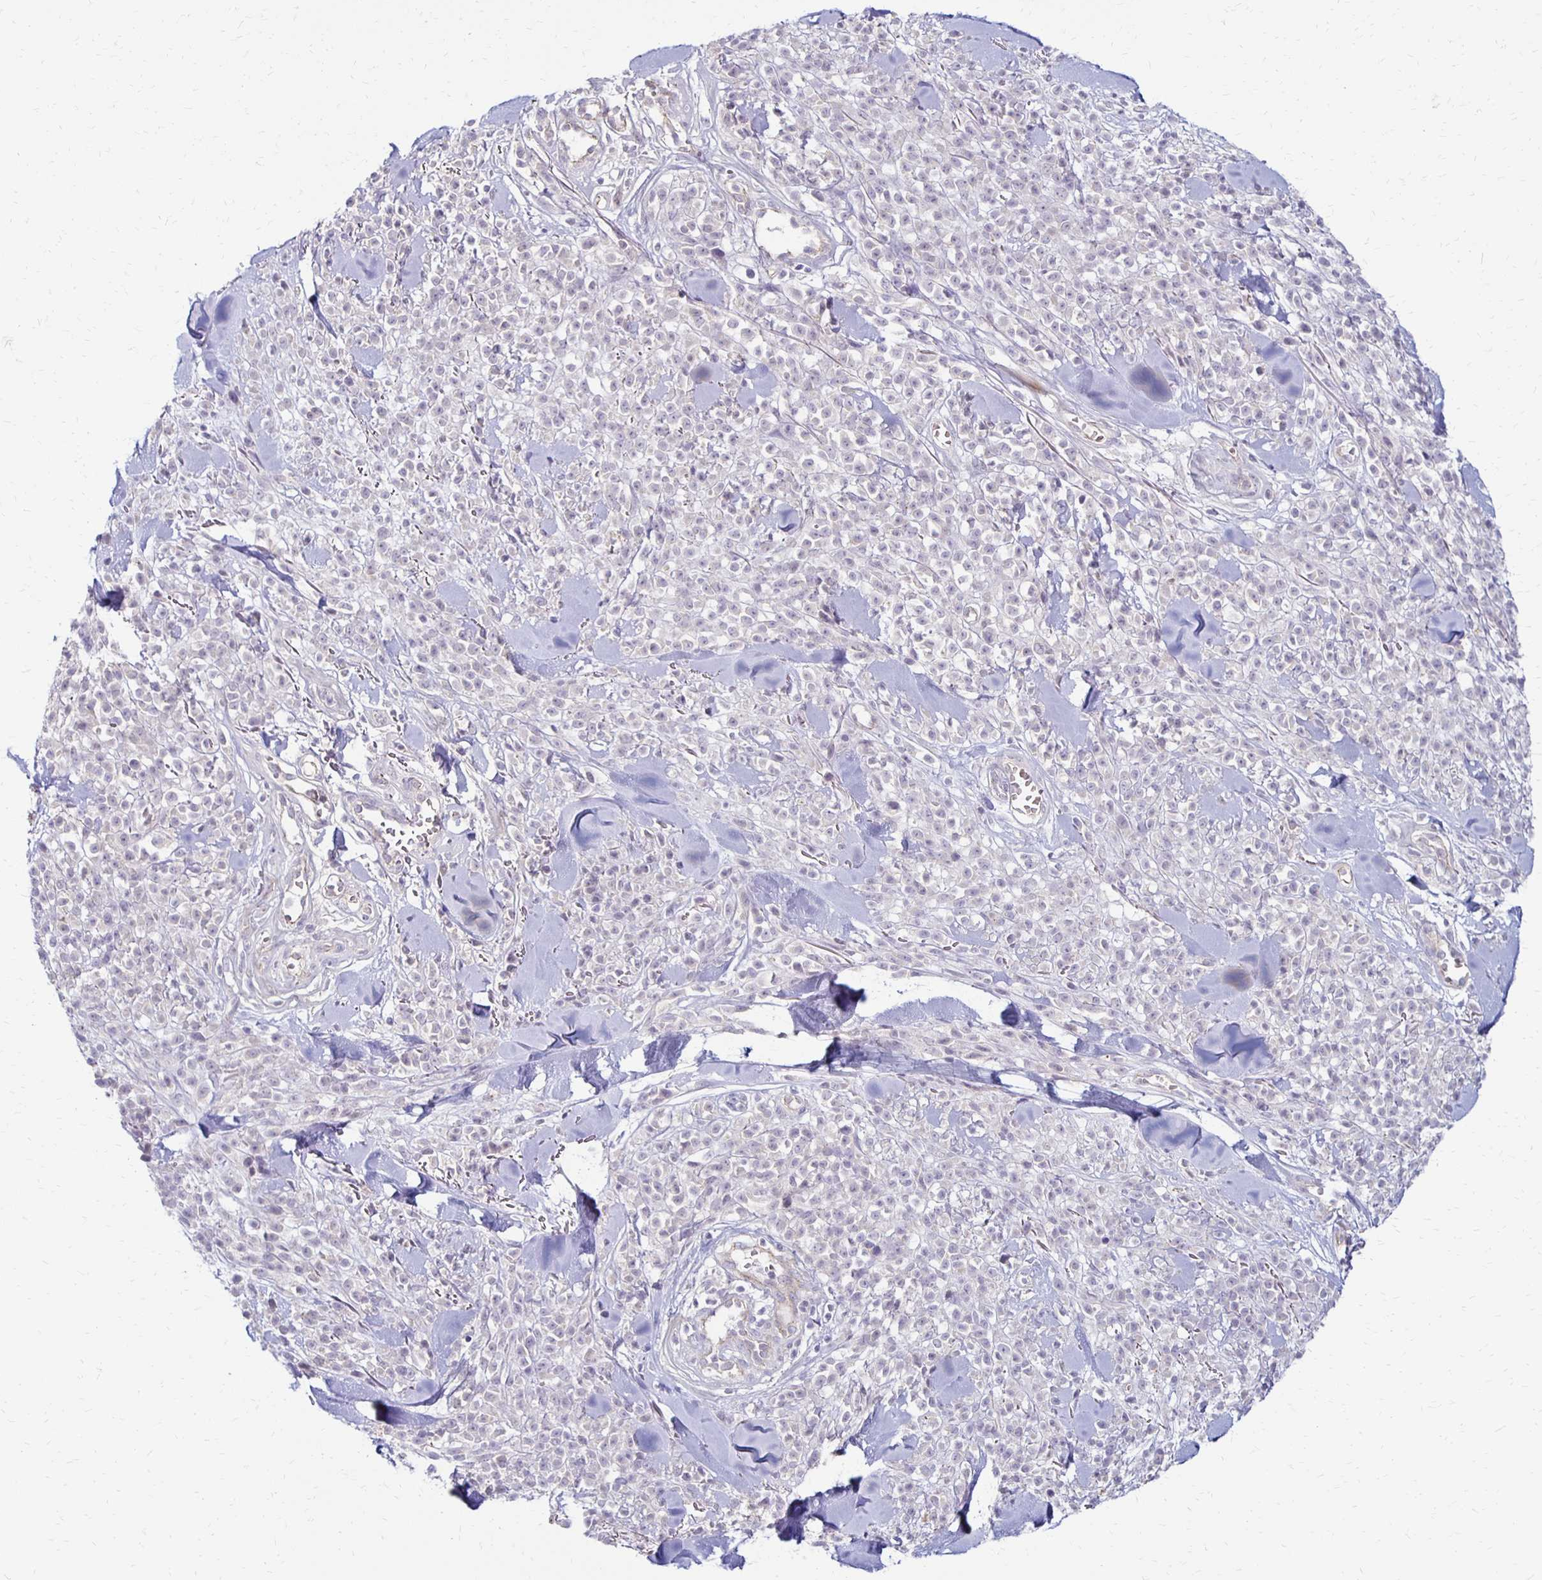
{"staining": {"intensity": "negative", "quantity": "none", "location": "none"}, "tissue": "melanoma", "cell_type": "Tumor cells", "image_type": "cancer", "snomed": [{"axis": "morphology", "description": "Malignant melanoma, NOS"}, {"axis": "topography", "description": "Skin"}, {"axis": "topography", "description": "Skin of trunk"}], "caption": "IHC photomicrograph of neoplastic tissue: malignant melanoma stained with DAB (3,3'-diaminobenzidine) exhibits no significant protein positivity in tumor cells.", "gene": "KATNBL1", "patient": {"sex": "male", "age": 74}}